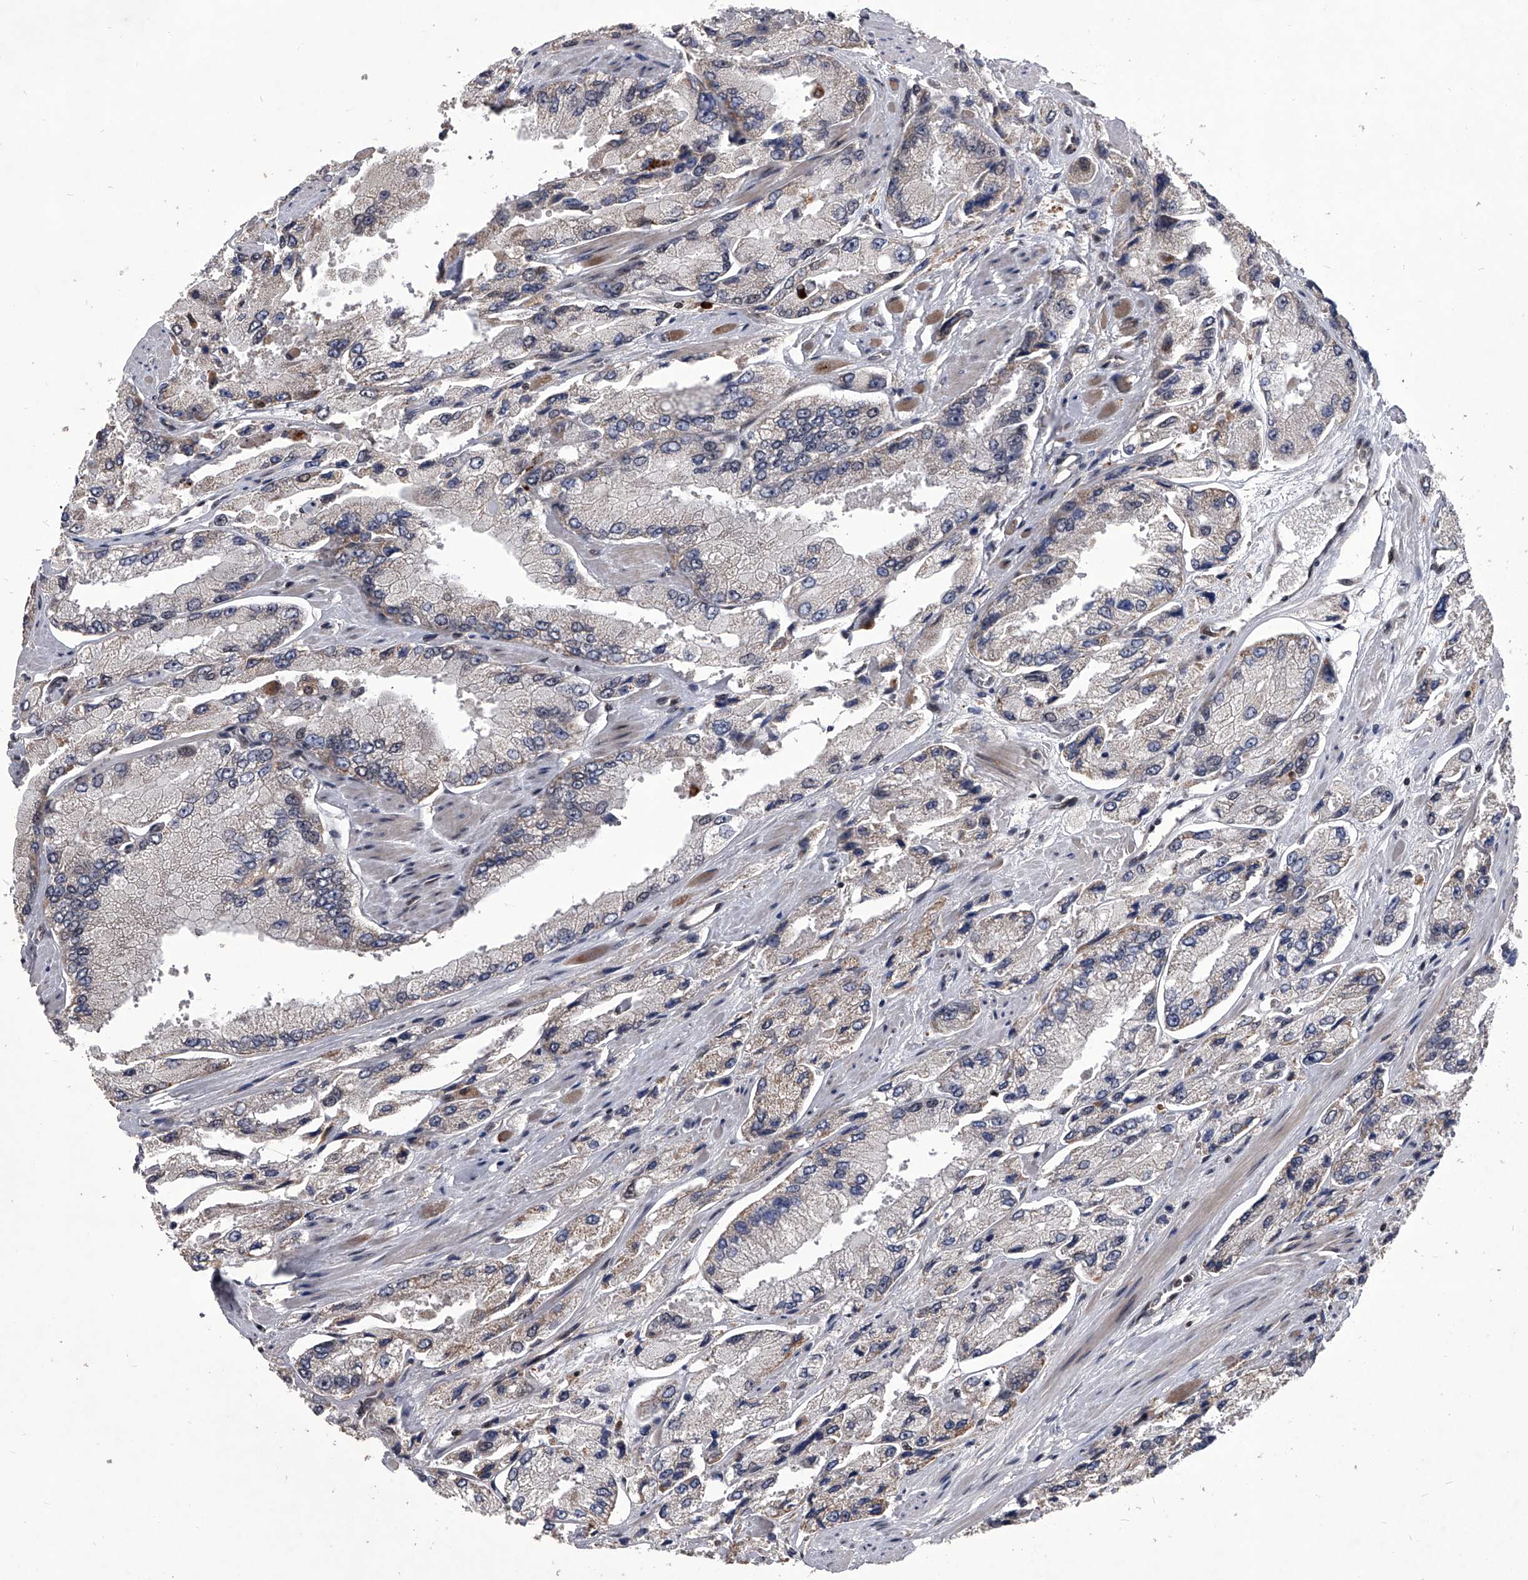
{"staining": {"intensity": "weak", "quantity": "<25%", "location": "cytoplasmic/membranous"}, "tissue": "prostate cancer", "cell_type": "Tumor cells", "image_type": "cancer", "snomed": [{"axis": "morphology", "description": "Adenocarcinoma, High grade"}, {"axis": "topography", "description": "Prostate"}], "caption": "Immunohistochemistry histopathology image of prostate cancer (high-grade adenocarcinoma) stained for a protein (brown), which shows no positivity in tumor cells. (DAB (3,3'-diaminobenzidine) immunohistochemistry (IHC), high magnification).", "gene": "CMTR1", "patient": {"sex": "male", "age": 58}}